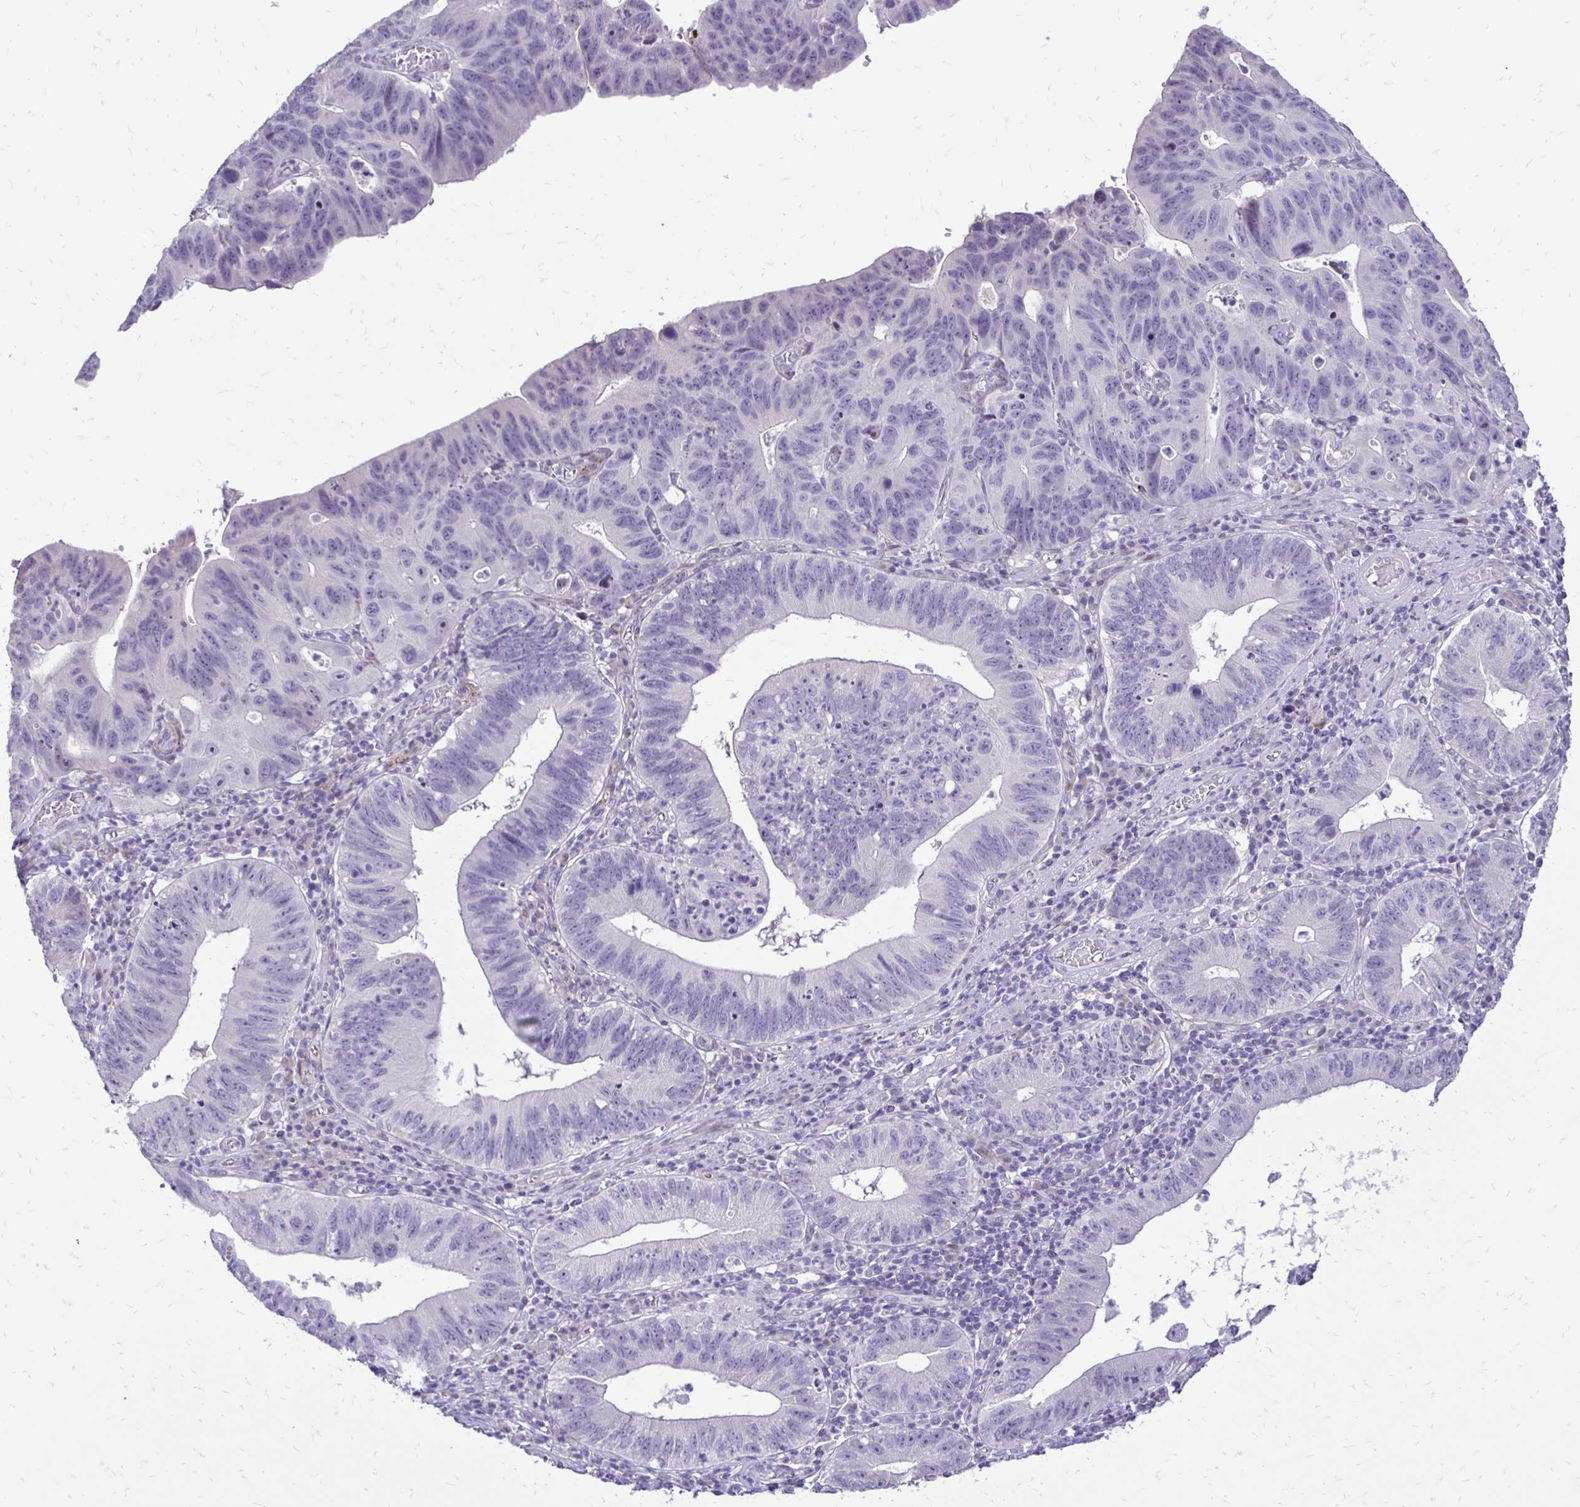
{"staining": {"intensity": "negative", "quantity": "none", "location": "none"}, "tissue": "stomach cancer", "cell_type": "Tumor cells", "image_type": "cancer", "snomed": [{"axis": "morphology", "description": "Adenocarcinoma, NOS"}, {"axis": "topography", "description": "Stomach"}], "caption": "The IHC image has no significant positivity in tumor cells of adenocarcinoma (stomach) tissue.", "gene": "GAS2", "patient": {"sex": "male", "age": 59}}